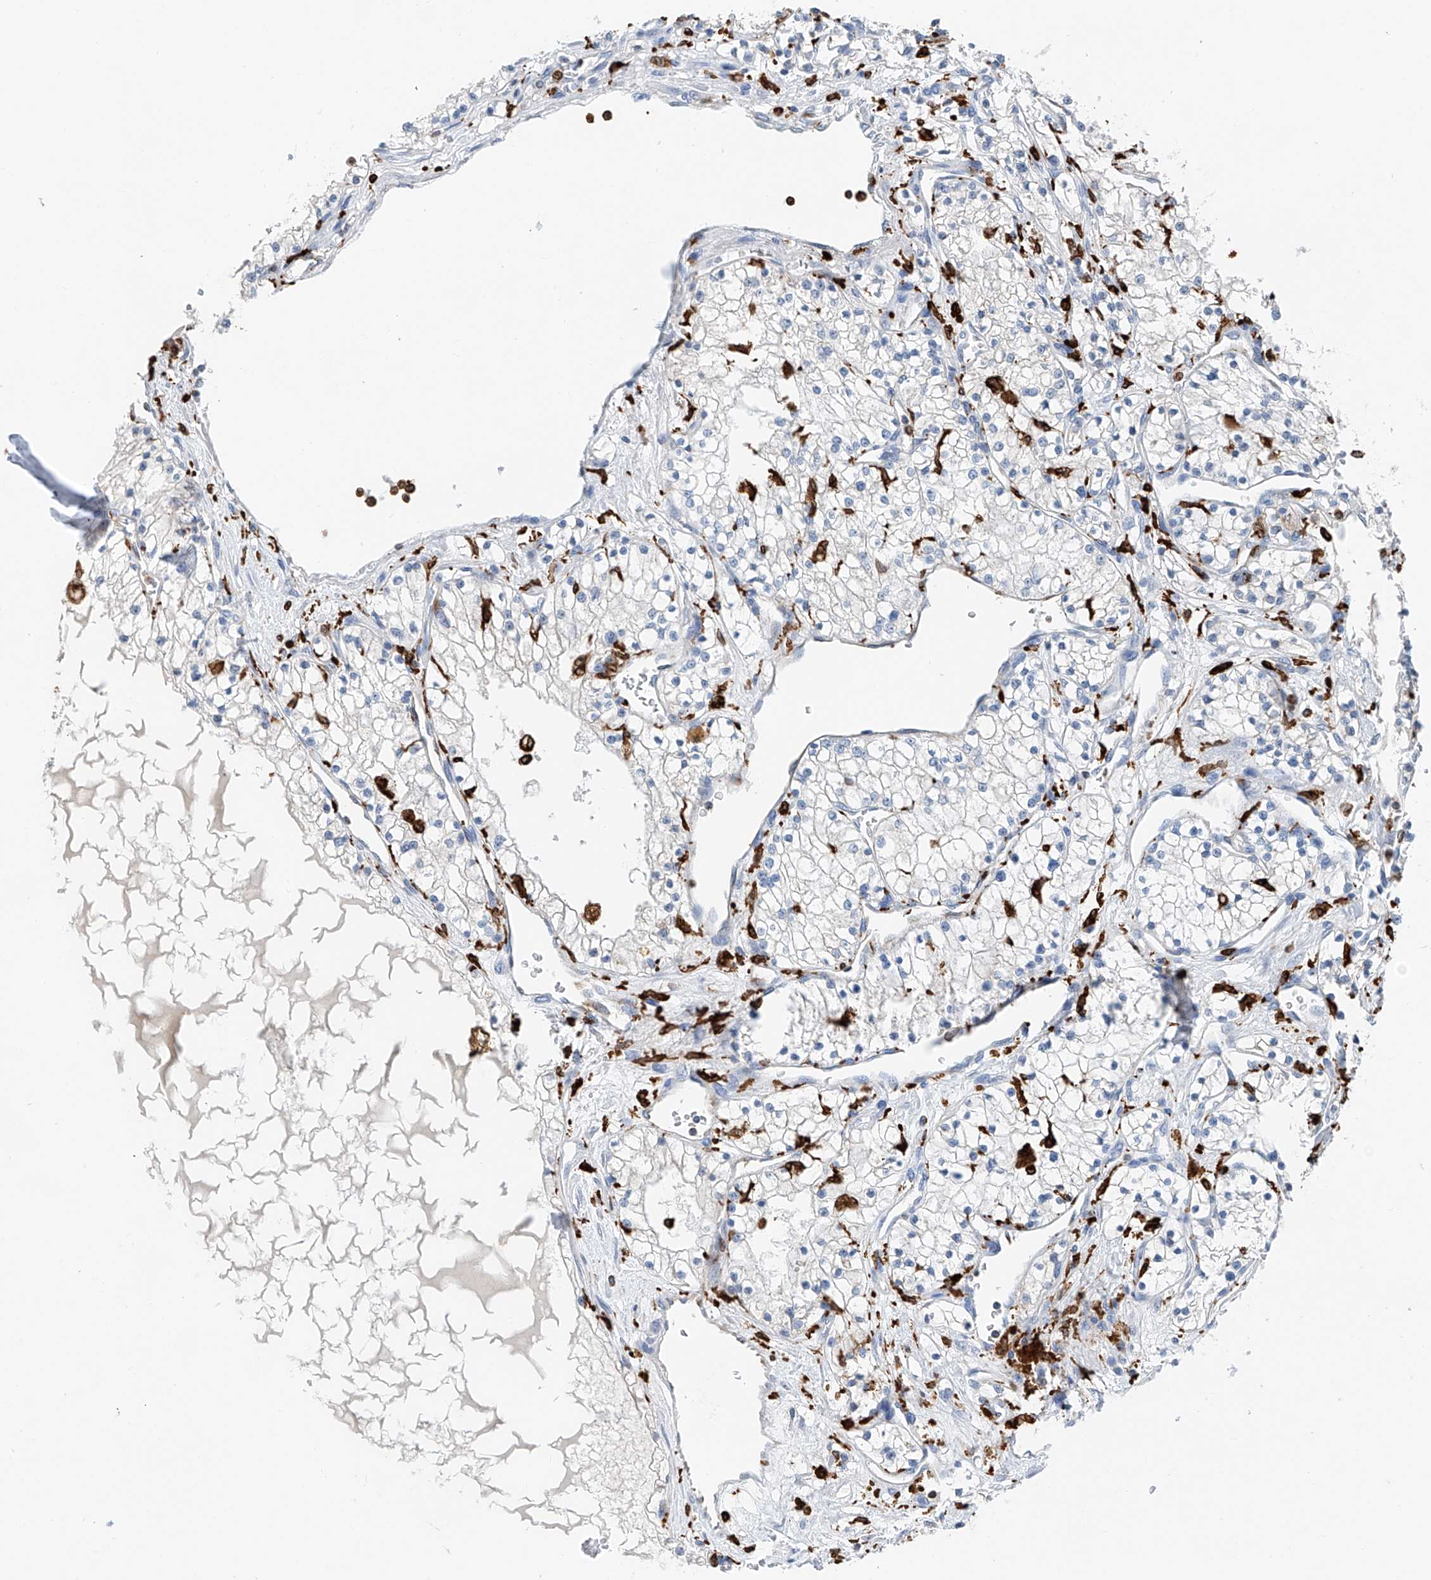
{"staining": {"intensity": "negative", "quantity": "none", "location": "none"}, "tissue": "renal cancer", "cell_type": "Tumor cells", "image_type": "cancer", "snomed": [{"axis": "morphology", "description": "Normal tissue, NOS"}, {"axis": "morphology", "description": "Adenocarcinoma, NOS"}, {"axis": "topography", "description": "Kidney"}], "caption": "Tumor cells show no significant protein expression in adenocarcinoma (renal).", "gene": "TBXAS1", "patient": {"sex": "male", "age": 68}}